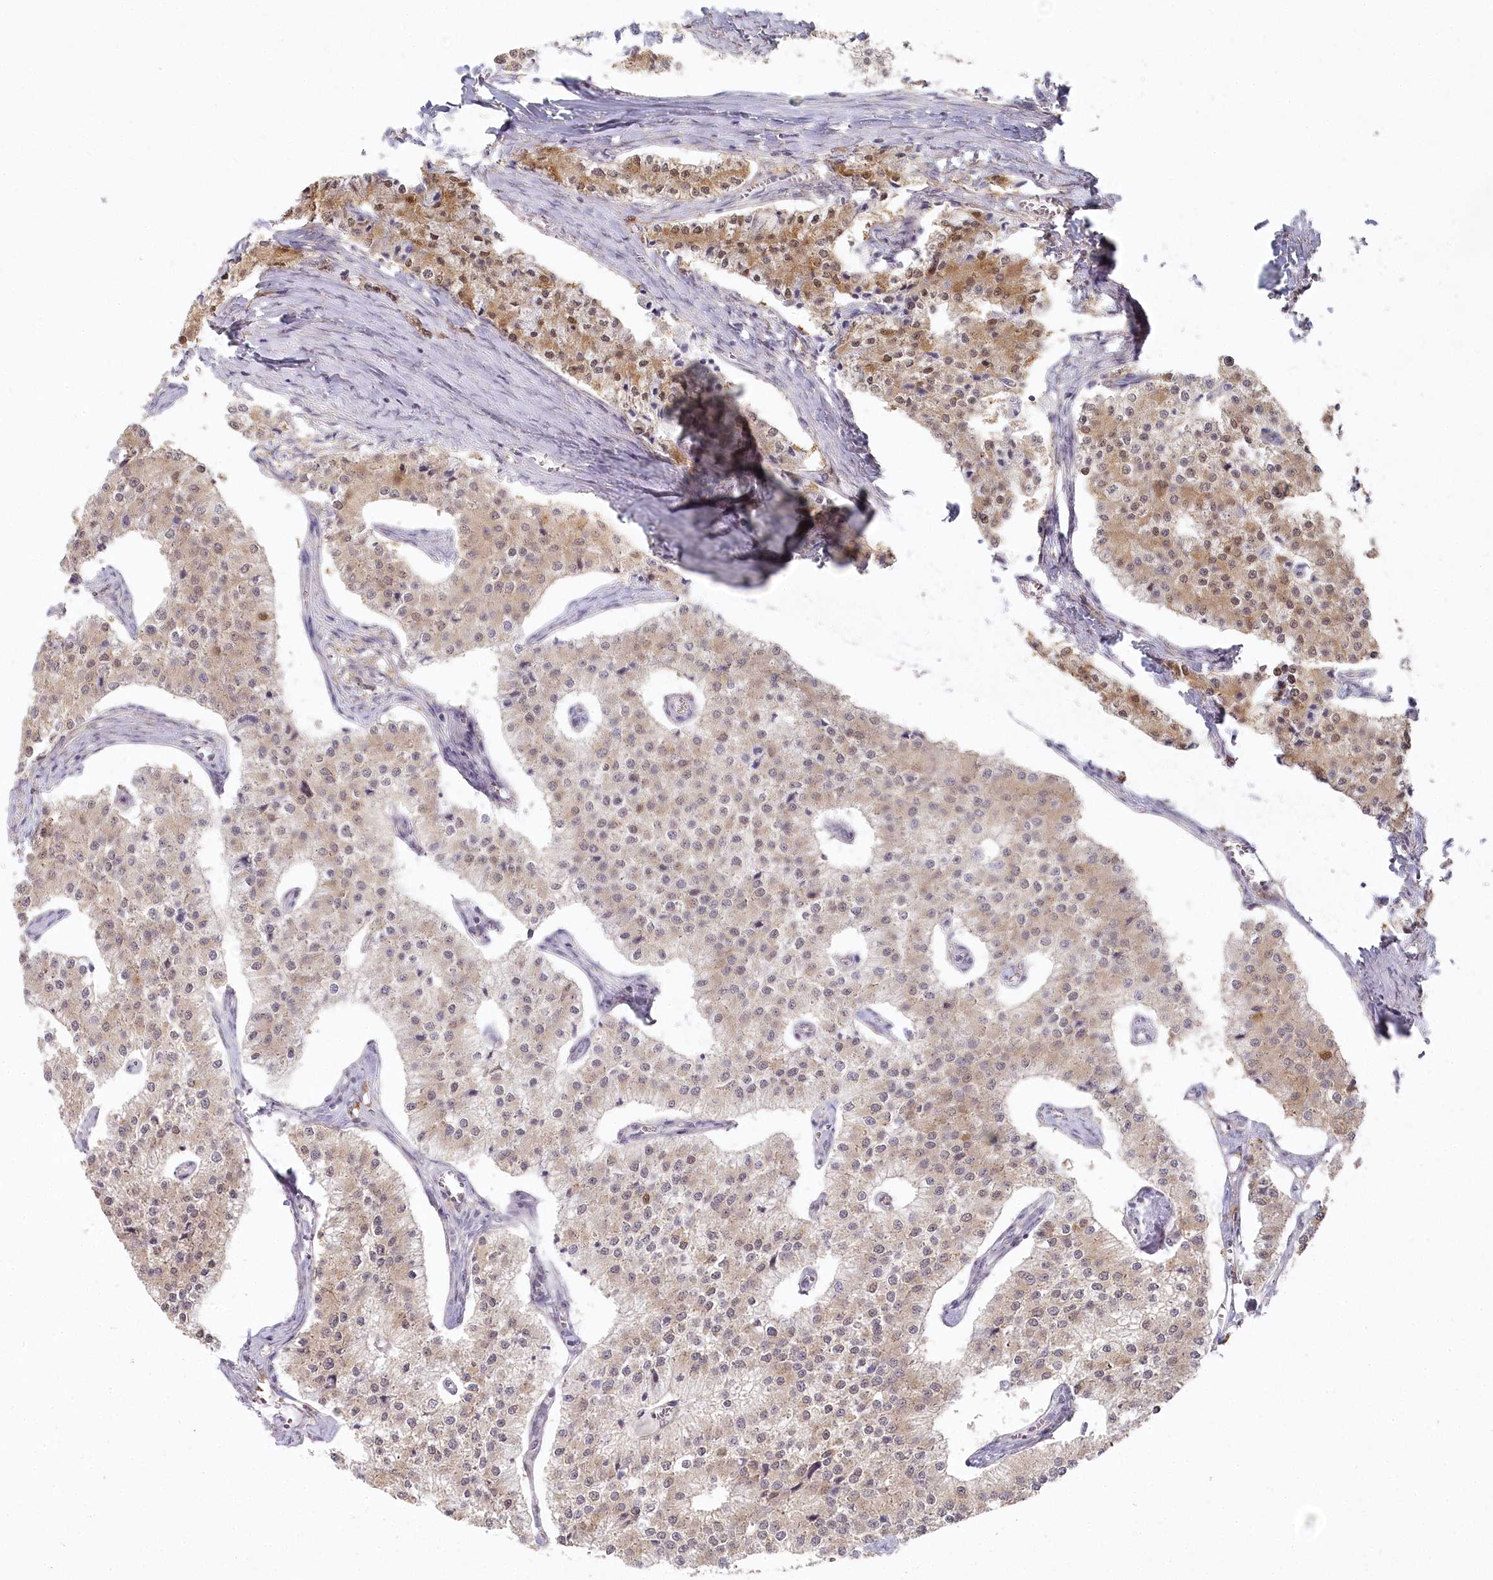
{"staining": {"intensity": "moderate", "quantity": "25%-75%", "location": "cytoplasmic/membranous"}, "tissue": "carcinoid", "cell_type": "Tumor cells", "image_type": "cancer", "snomed": [{"axis": "morphology", "description": "Carcinoid, malignant, NOS"}, {"axis": "topography", "description": "Colon"}], "caption": "Tumor cells reveal moderate cytoplasmic/membranous positivity in about 25%-75% of cells in malignant carcinoid. Immunohistochemistry (ihc) stains the protein of interest in brown and the nuclei are stained blue.", "gene": "AAMDC", "patient": {"sex": "female", "age": 52}}